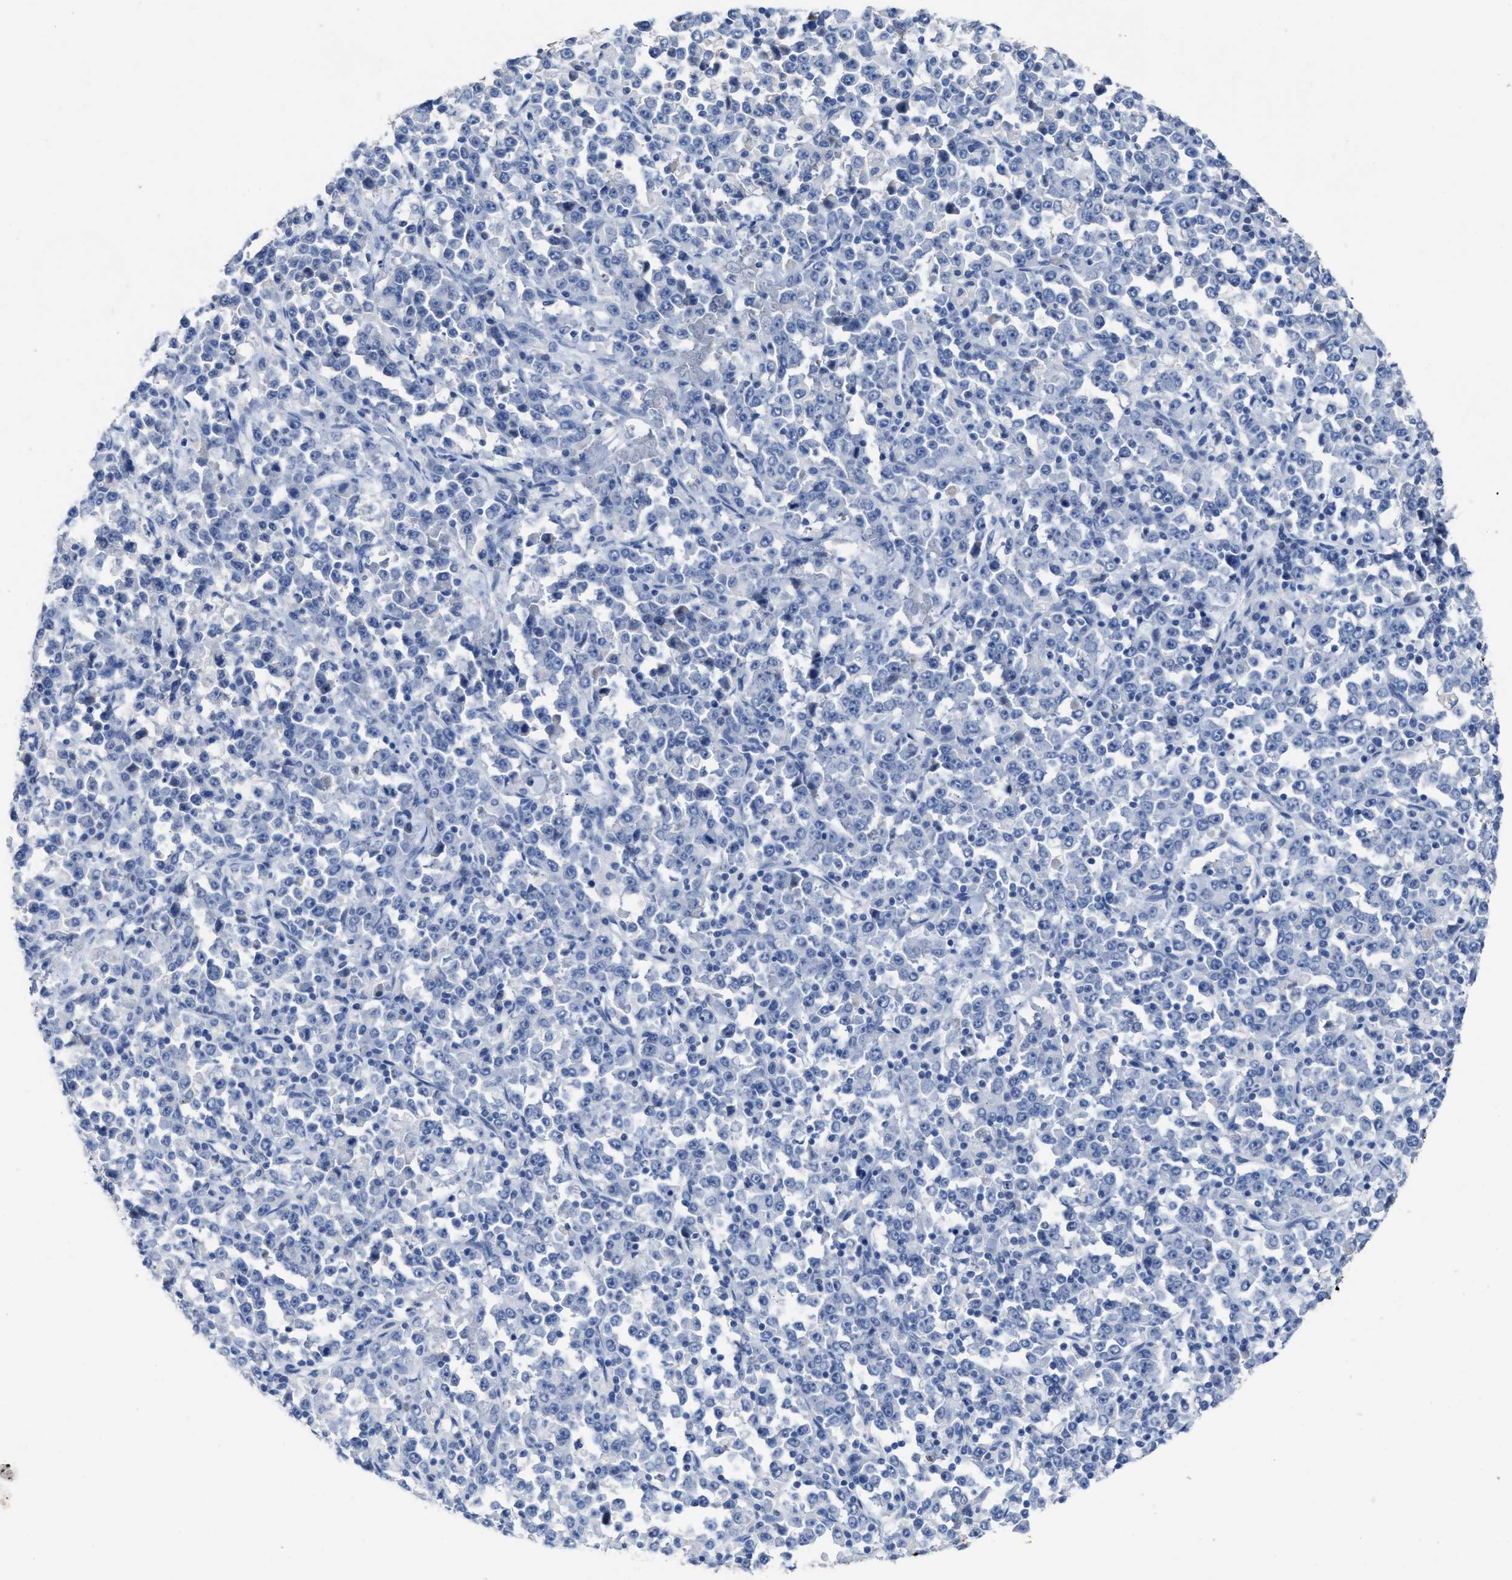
{"staining": {"intensity": "negative", "quantity": "none", "location": "none"}, "tissue": "stomach cancer", "cell_type": "Tumor cells", "image_type": "cancer", "snomed": [{"axis": "morphology", "description": "Normal tissue, NOS"}, {"axis": "morphology", "description": "Adenocarcinoma, NOS"}, {"axis": "topography", "description": "Stomach, upper"}, {"axis": "topography", "description": "Stomach"}], "caption": "Immunohistochemical staining of stomach adenocarcinoma exhibits no significant expression in tumor cells.", "gene": "CEACAM5", "patient": {"sex": "male", "age": 59}}